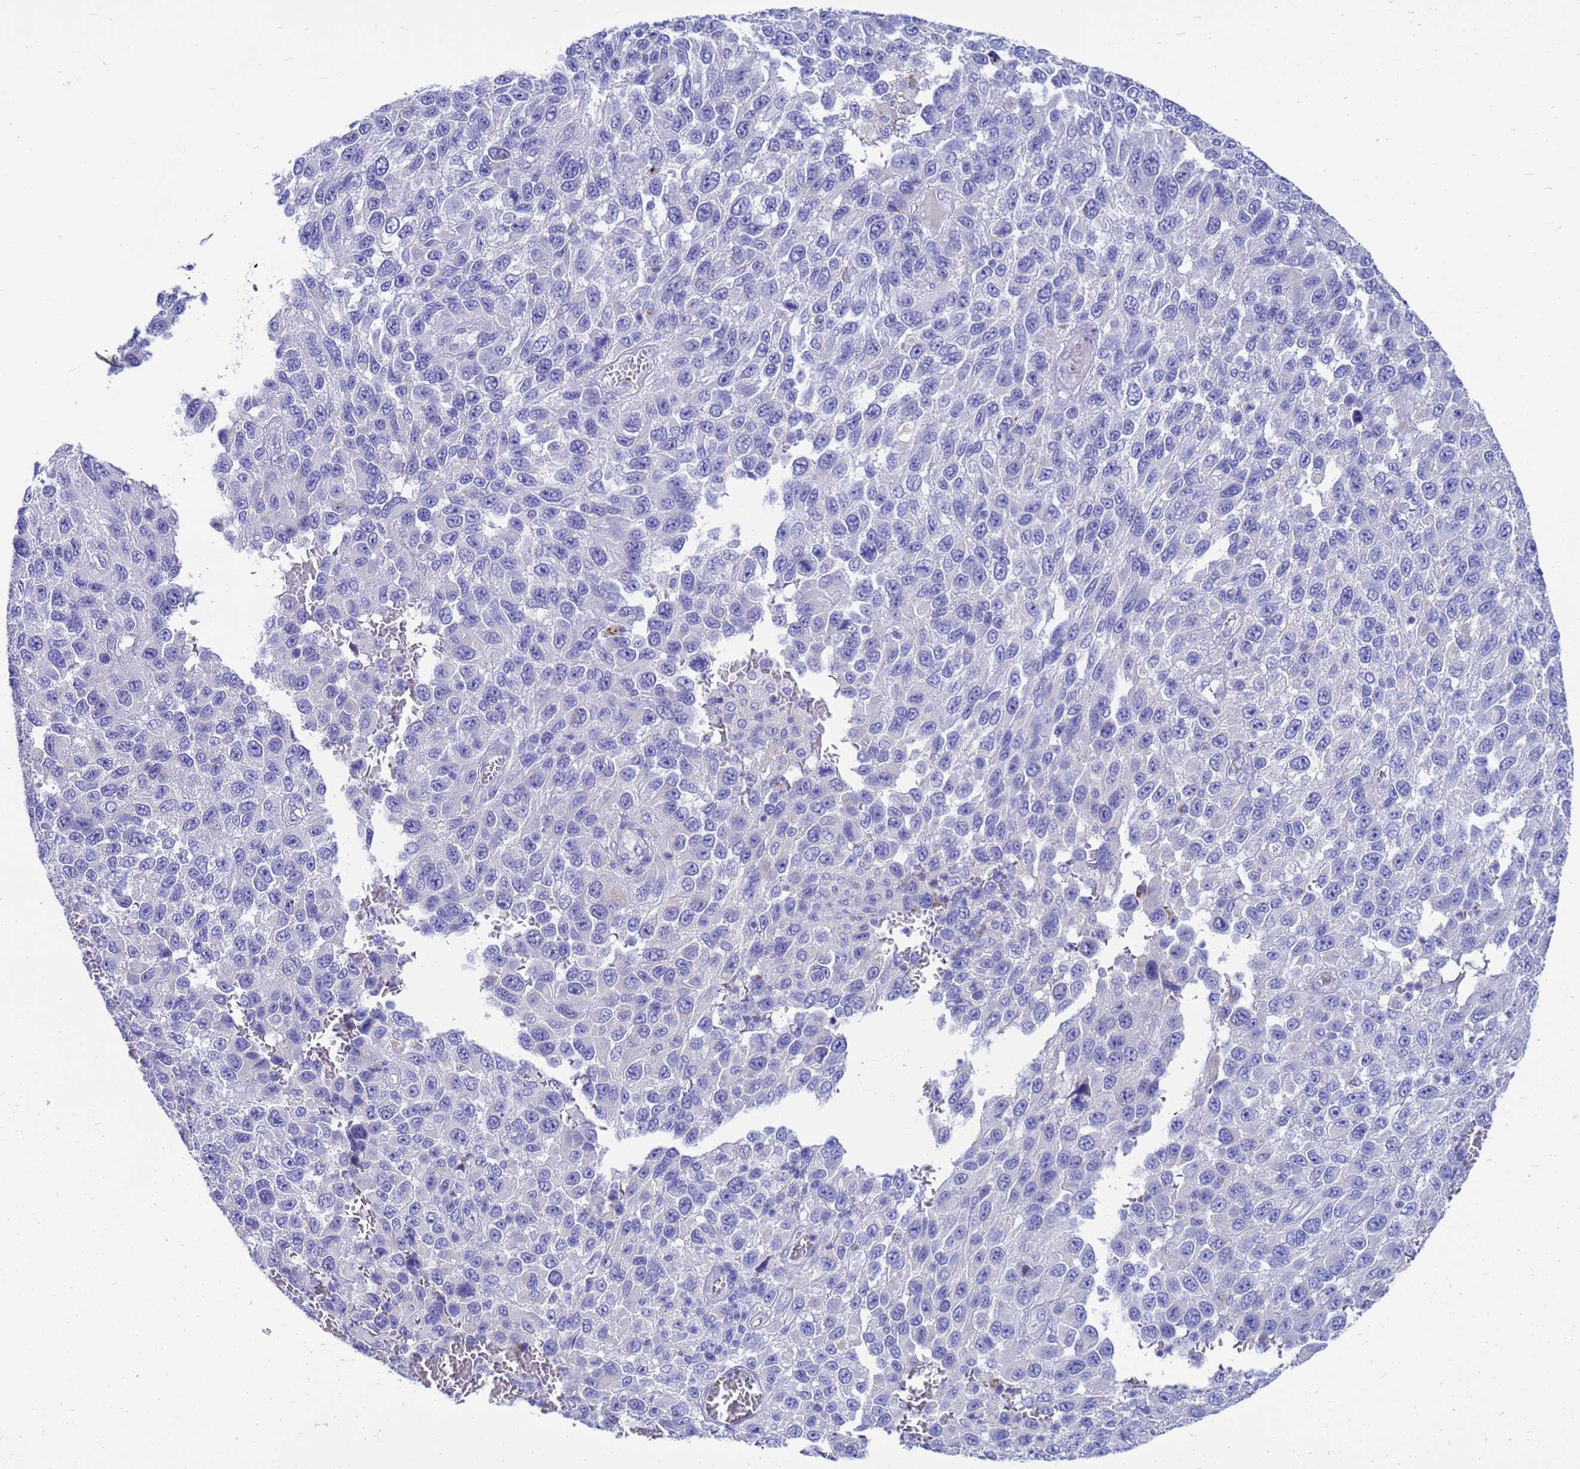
{"staining": {"intensity": "negative", "quantity": "none", "location": "none"}, "tissue": "melanoma", "cell_type": "Tumor cells", "image_type": "cancer", "snomed": [{"axis": "morphology", "description": "Normal tissue, NOS"}, {"axis": "morphology", "description": "Malignant melanoma, NOS"}, {"axis": "topography", "description": "Skin"}], "caption": "The micrograph exhibits no staining of tumor cells in malignant melanoma.", "gene": "OR52E2", "patient": {"sex": "female", "age": 96}}